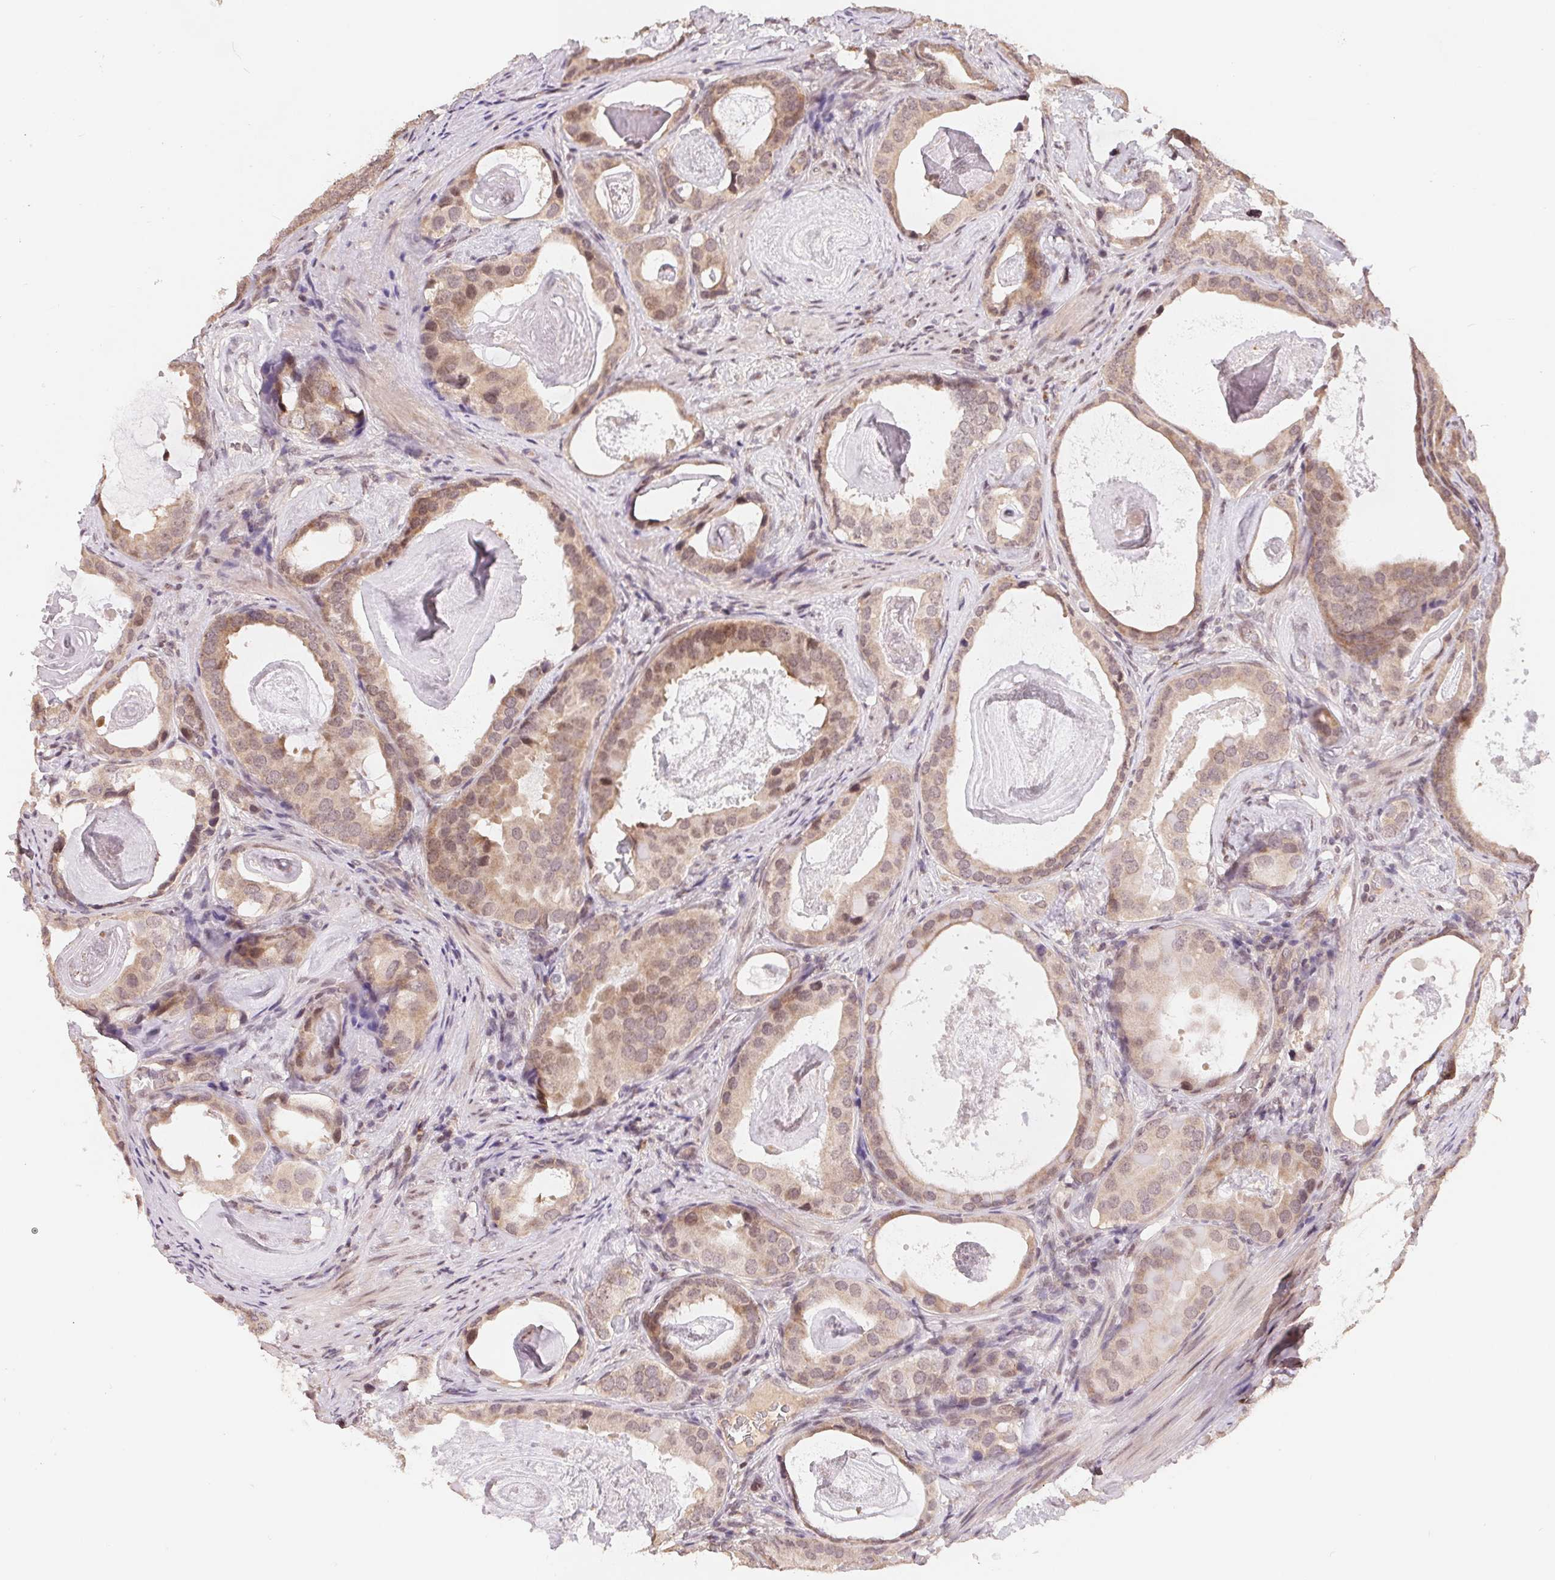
{"staining": {"intensity": "moderate", "quantity": "<25%", "location": "cytoplasmic/membranous,nuclear"}, "tissue": "prostate cancer", "cell_type": "Tumor cells", "image_type": "cancer", "snomed": [{"axis": "morphology", "description": "Adenocarcinoma, Low grade"}, {"axis": "topography", "description": "Prostate and seminal vesicle, NOS"}], "caption": "This is a photomicrograph of immunohistochemistry staining of prostate cancer, which shows moderate staining in the cytoplasmic/membranous and nuclear of tumor cells.", "gene": "HMGN3", "patient": {"sex": "male", "age": 71}}